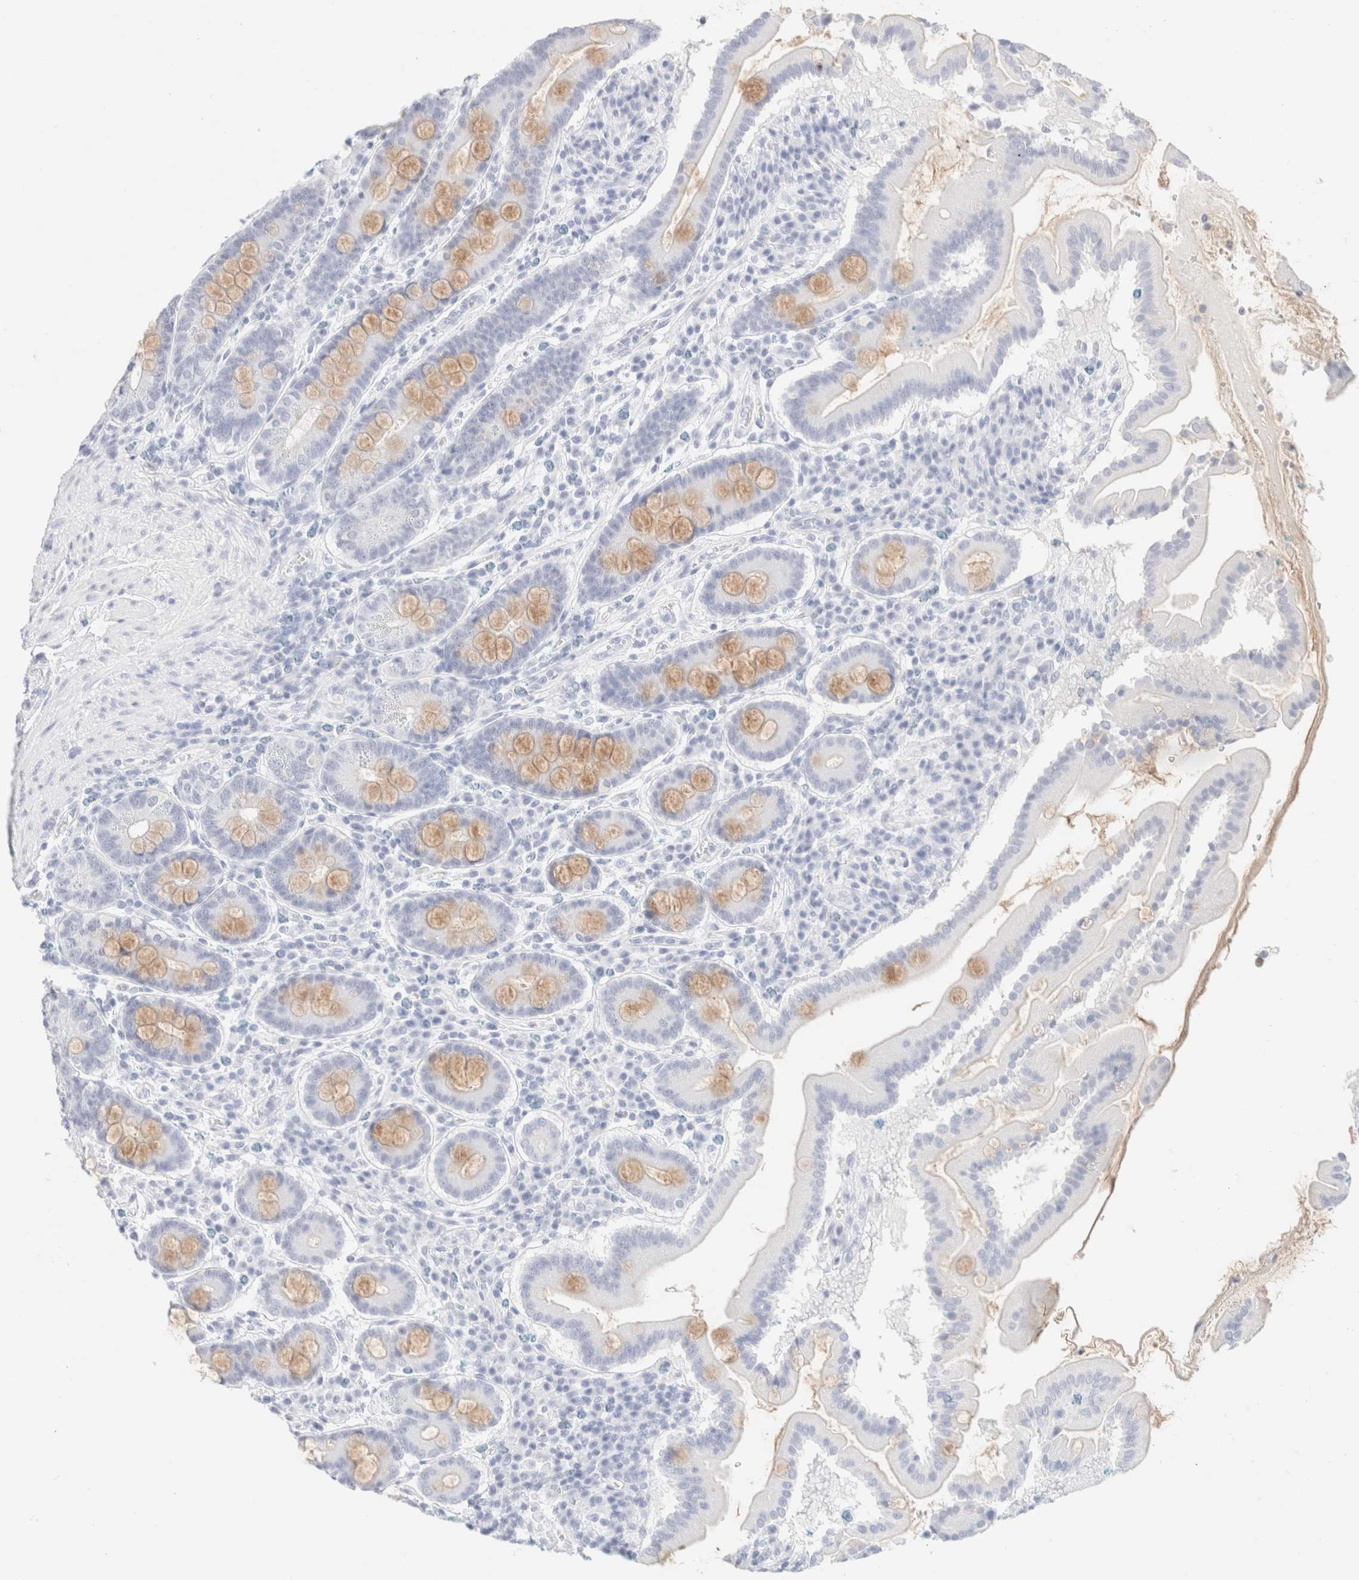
{"staining": {"intensity": "moderate", "quantity": "<25%", "location": "cytoplasmic/membranous"}, "tissue": "duodenum", "cell_type": "Glandular cells", "image_type": "normal", "snomed": [{"axis": "morphology", "description": "Normal tissue, NOS"}, {"axis": "topography", "description": "Duodenum"}], "caption": "High-magnification brightfield microscopy of benign duodenum stained with DAB (brown) and counterstained with hematoxylin (blue). glandular cells exhibit moderate cytoplasmic/membranous positivity is appreciated in approximately<25% of cells.", "gene": "KRT15", "patient": {"sex": "male", "age": 50}}